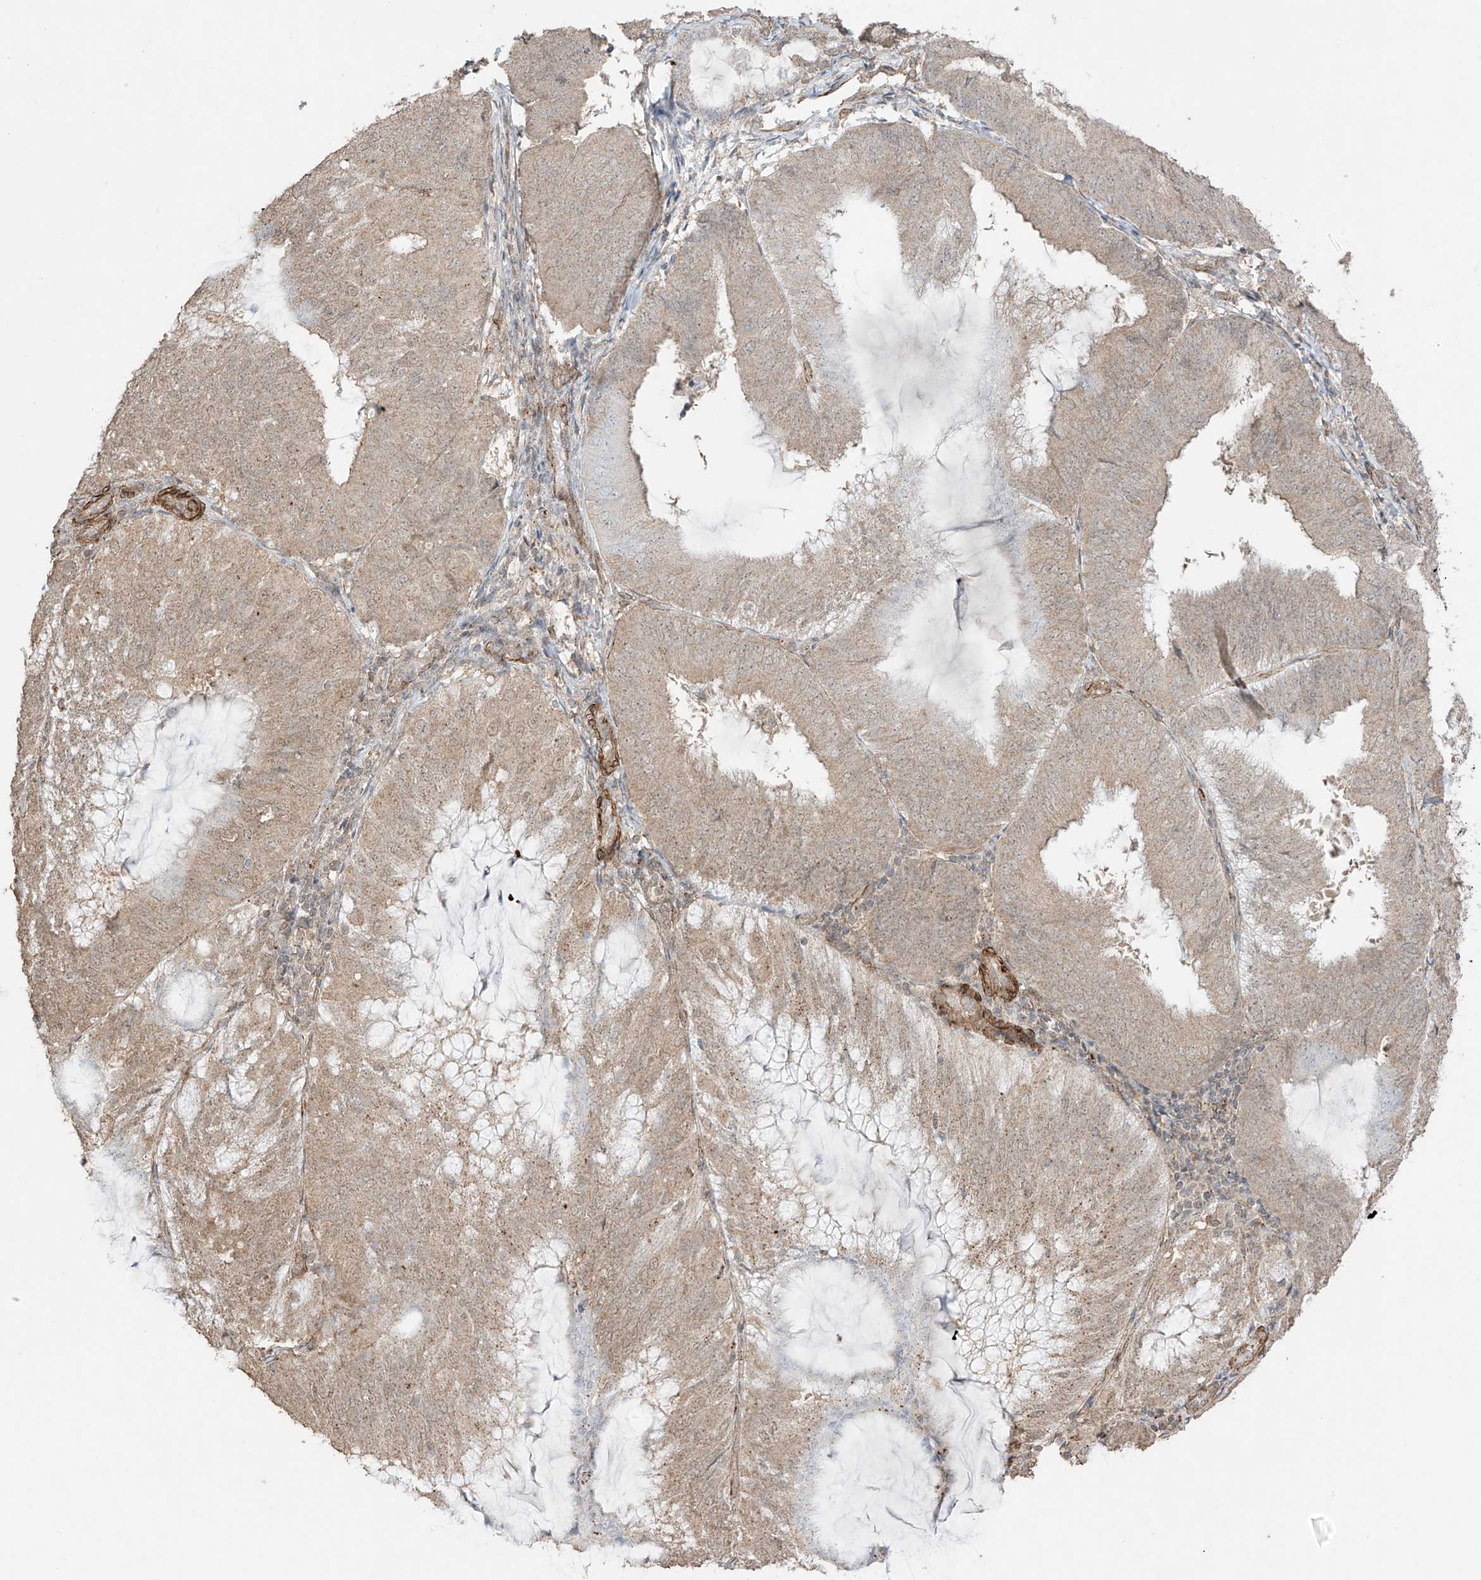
{"staining": {"intensity": "weak", "quantity": ">75%", "location": "cytoplasmic/membranous"}, "tissue": "endometrial cancer", "cell_type": "Tumor cells", "image_type": "cancer", "snomed": [{"axis": "morphology", "description": "Adenocarcinoma, NOS"}, {"axis": "topography", "description": "Endometrium"}], "caption": "Protein expression analysis of human adenocarcinoma (endometrial) reveals weak cytoplasmic/membranous positivity in about >75% of tumor cells. The staining was performed using DAB (3,3'-diaminobenzidine), with brown indicating positive protein expression. Nuclei are stained blue with hematoxylin.", "gene": "TTLL5", "patient": {"sex": "female", "age": 81}}